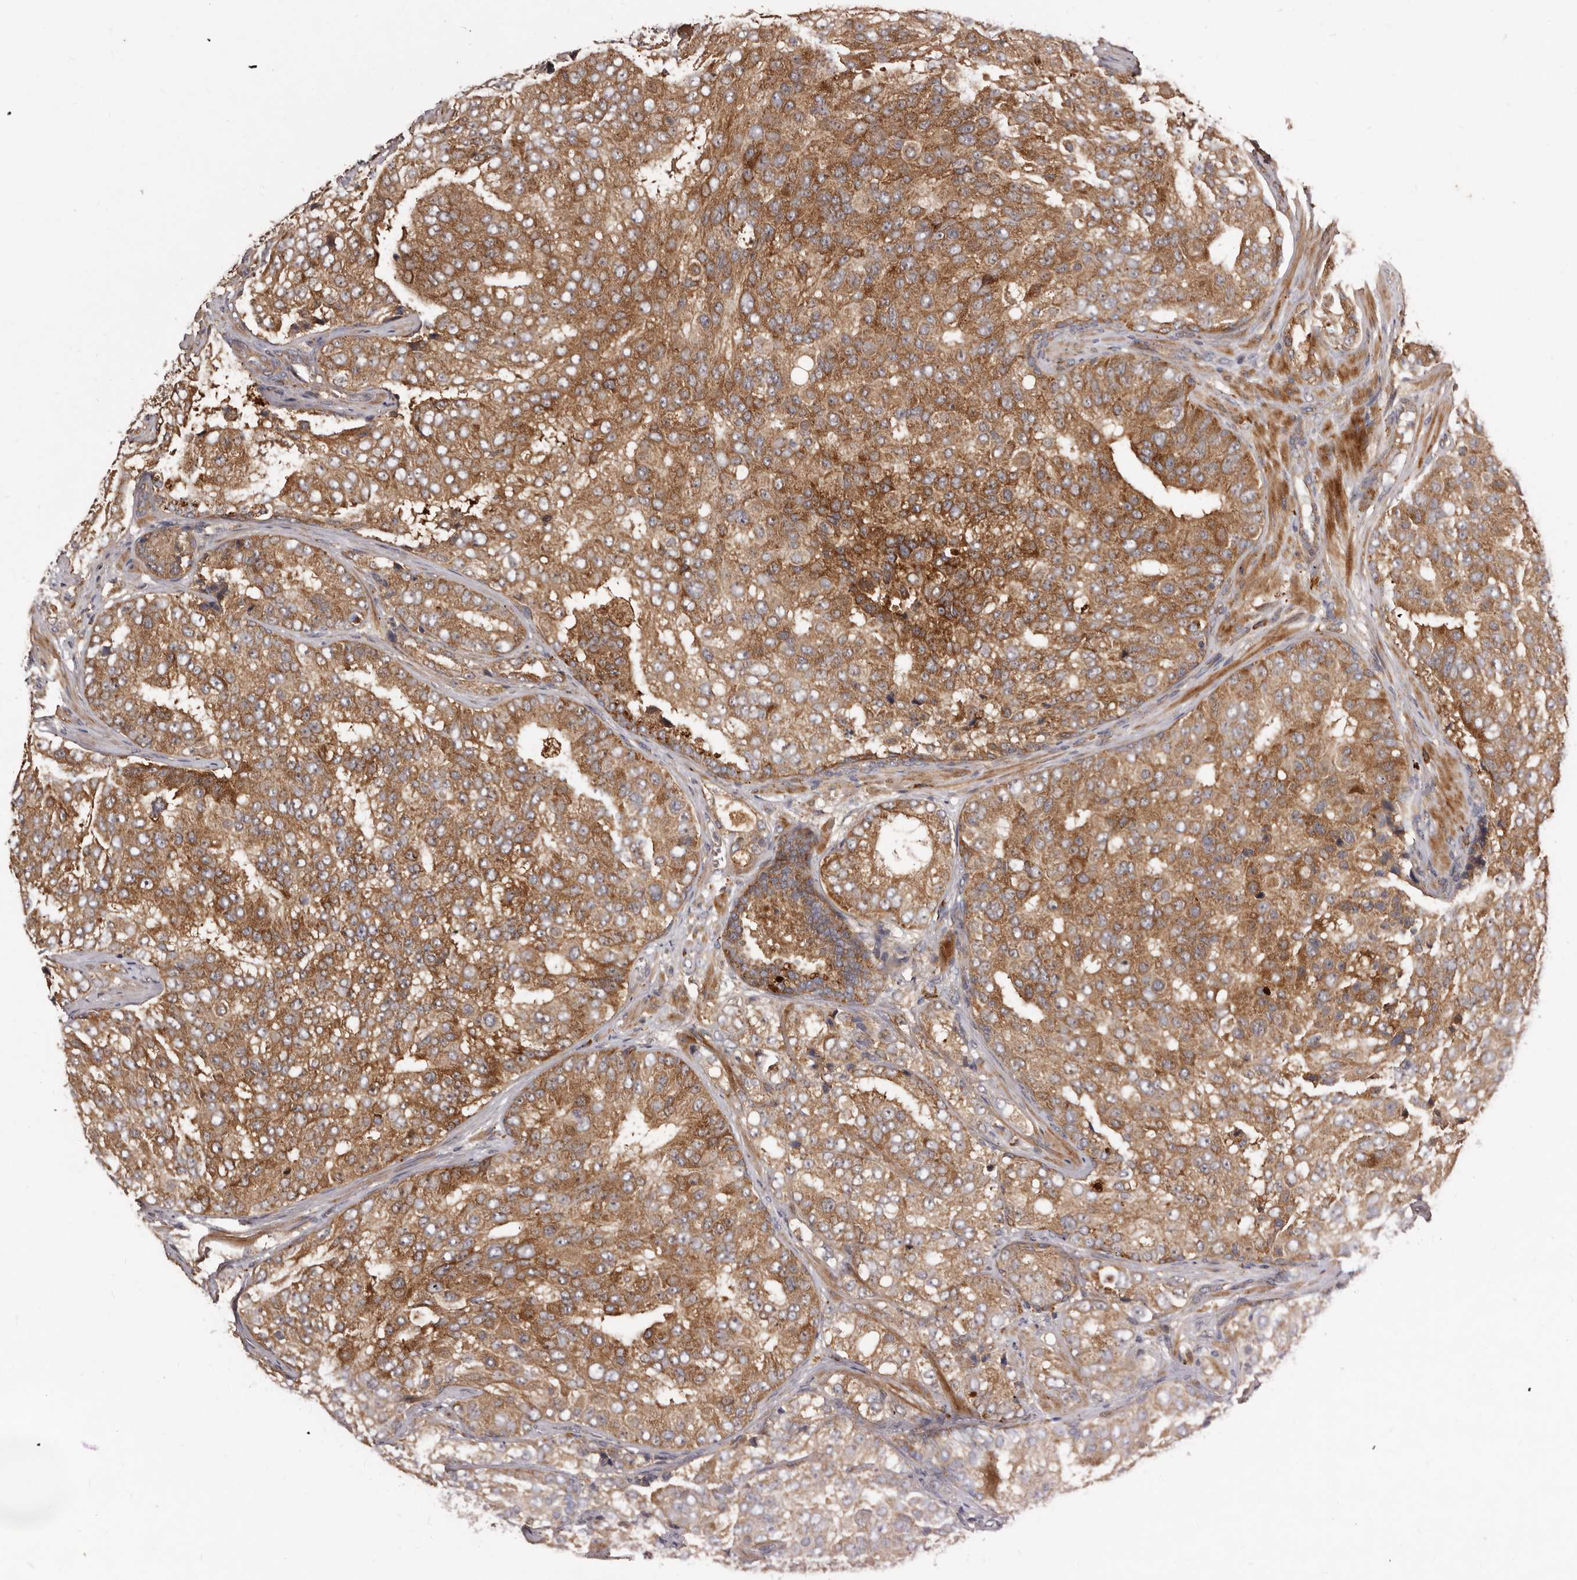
{"staining": {"intensity": "moderate", "quantity": ">75%", "location": "cytoplasmic/membranous"}, "tissue": "prostate cancer", "cell_type": "Tumor cells", "image_type": "cancer", "snomed": [{"axis": "morphology", "description": "Adenocarcinoma, High grade"}, {"axis": "topography", "description": "Prostate"}], "caption": "Prostate cancer (adenocarcinoma (high-grade)) stained with a brown dye shows moderate cytoplasmic/membranous positive positivity in approximately >75% of tumor cells.", "gene": "GOT1L1", "patient": {"sex": "male", "age": 58}}